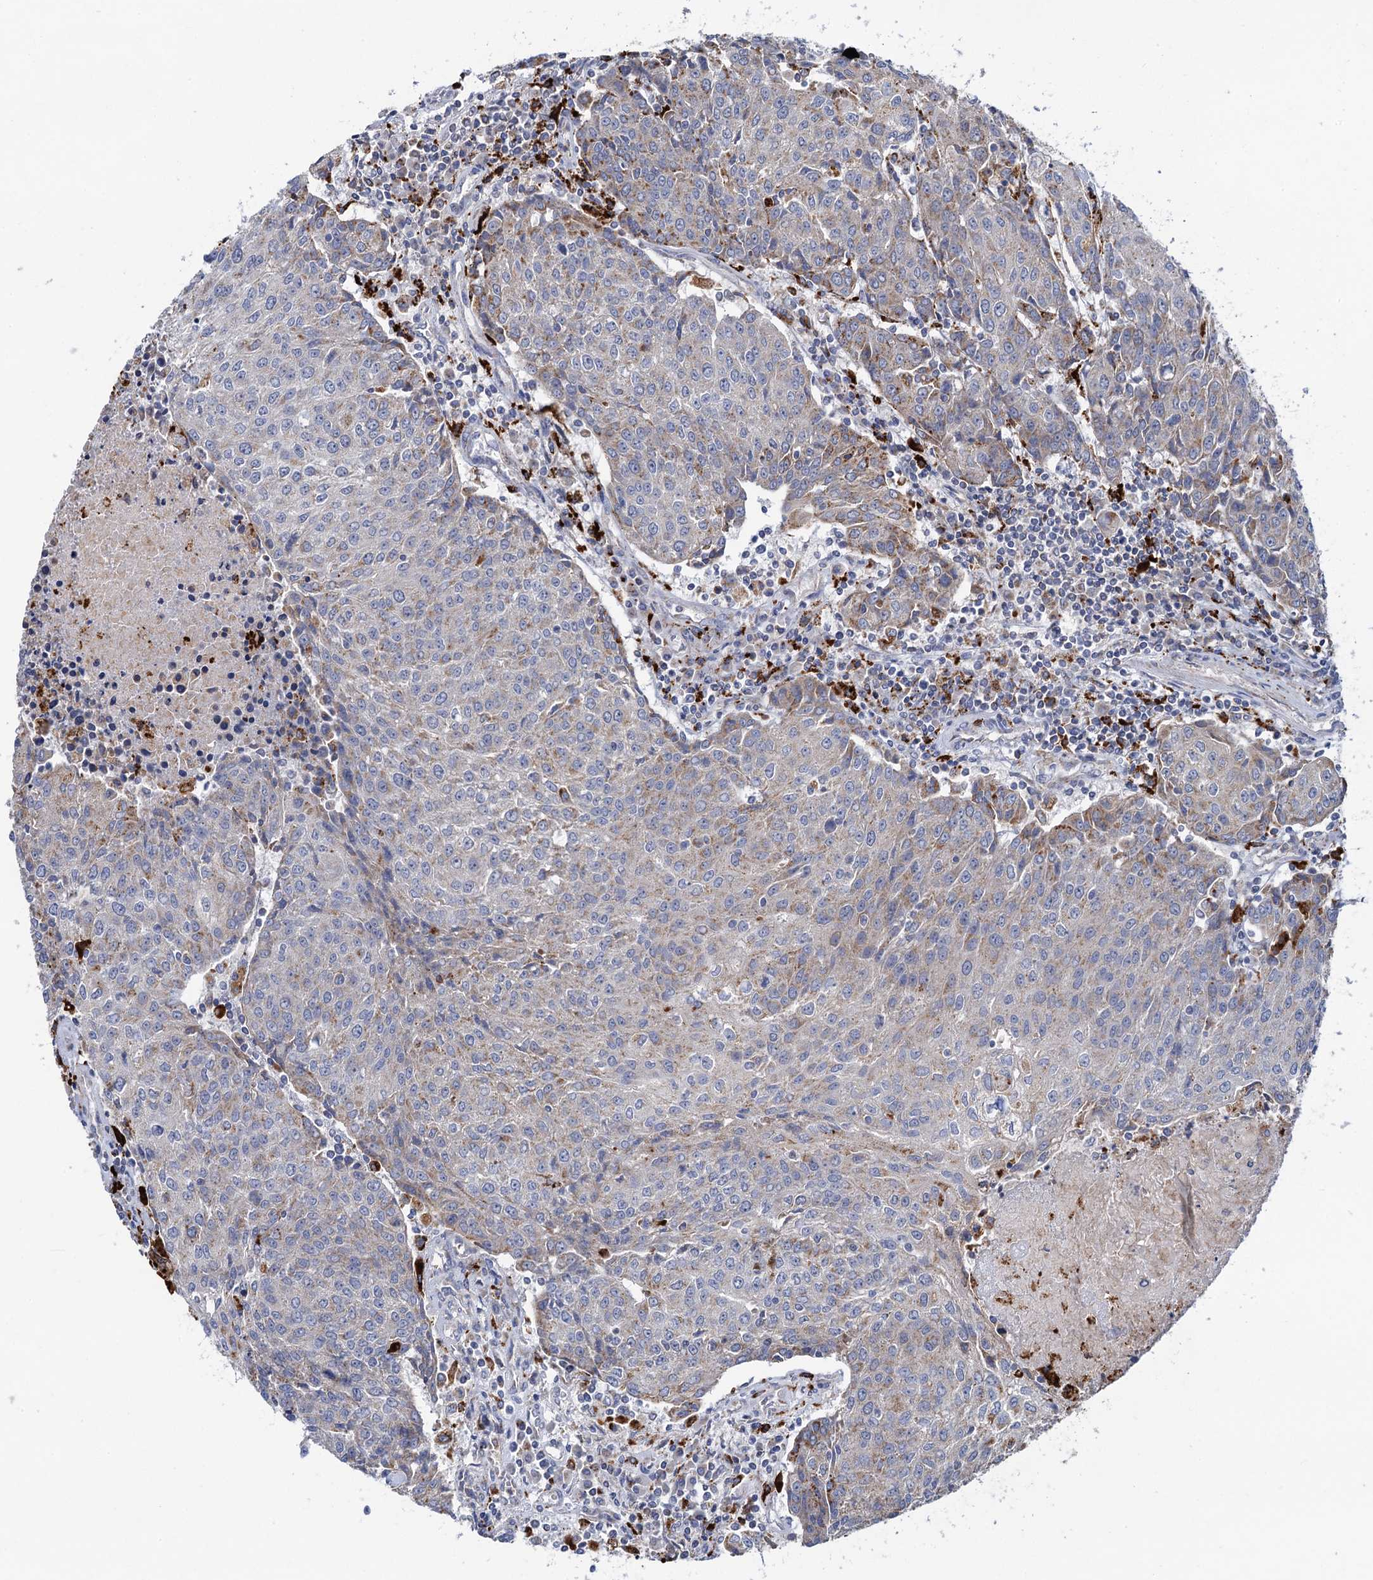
{"staining": {"intensity": "weak", "quantity": "<25%", "location": "cytoplasmic/membranous"}, "tissue": "urothelial cancer", "cell_type": "Tumor cells", "image_type": "cancer", "snomed": [{"axis": "morphology", "description": "Urothelial carcinoma, High grade"}, {"axis": "topography", "description": "Urinary bladder"}], "caption": "High power microscopy image of an IHC image of urothelial cancer, revealing no significant positivity in tumor cells.", "gene": "ANKS3", "patient": {"sex": "female", "age": 85}}